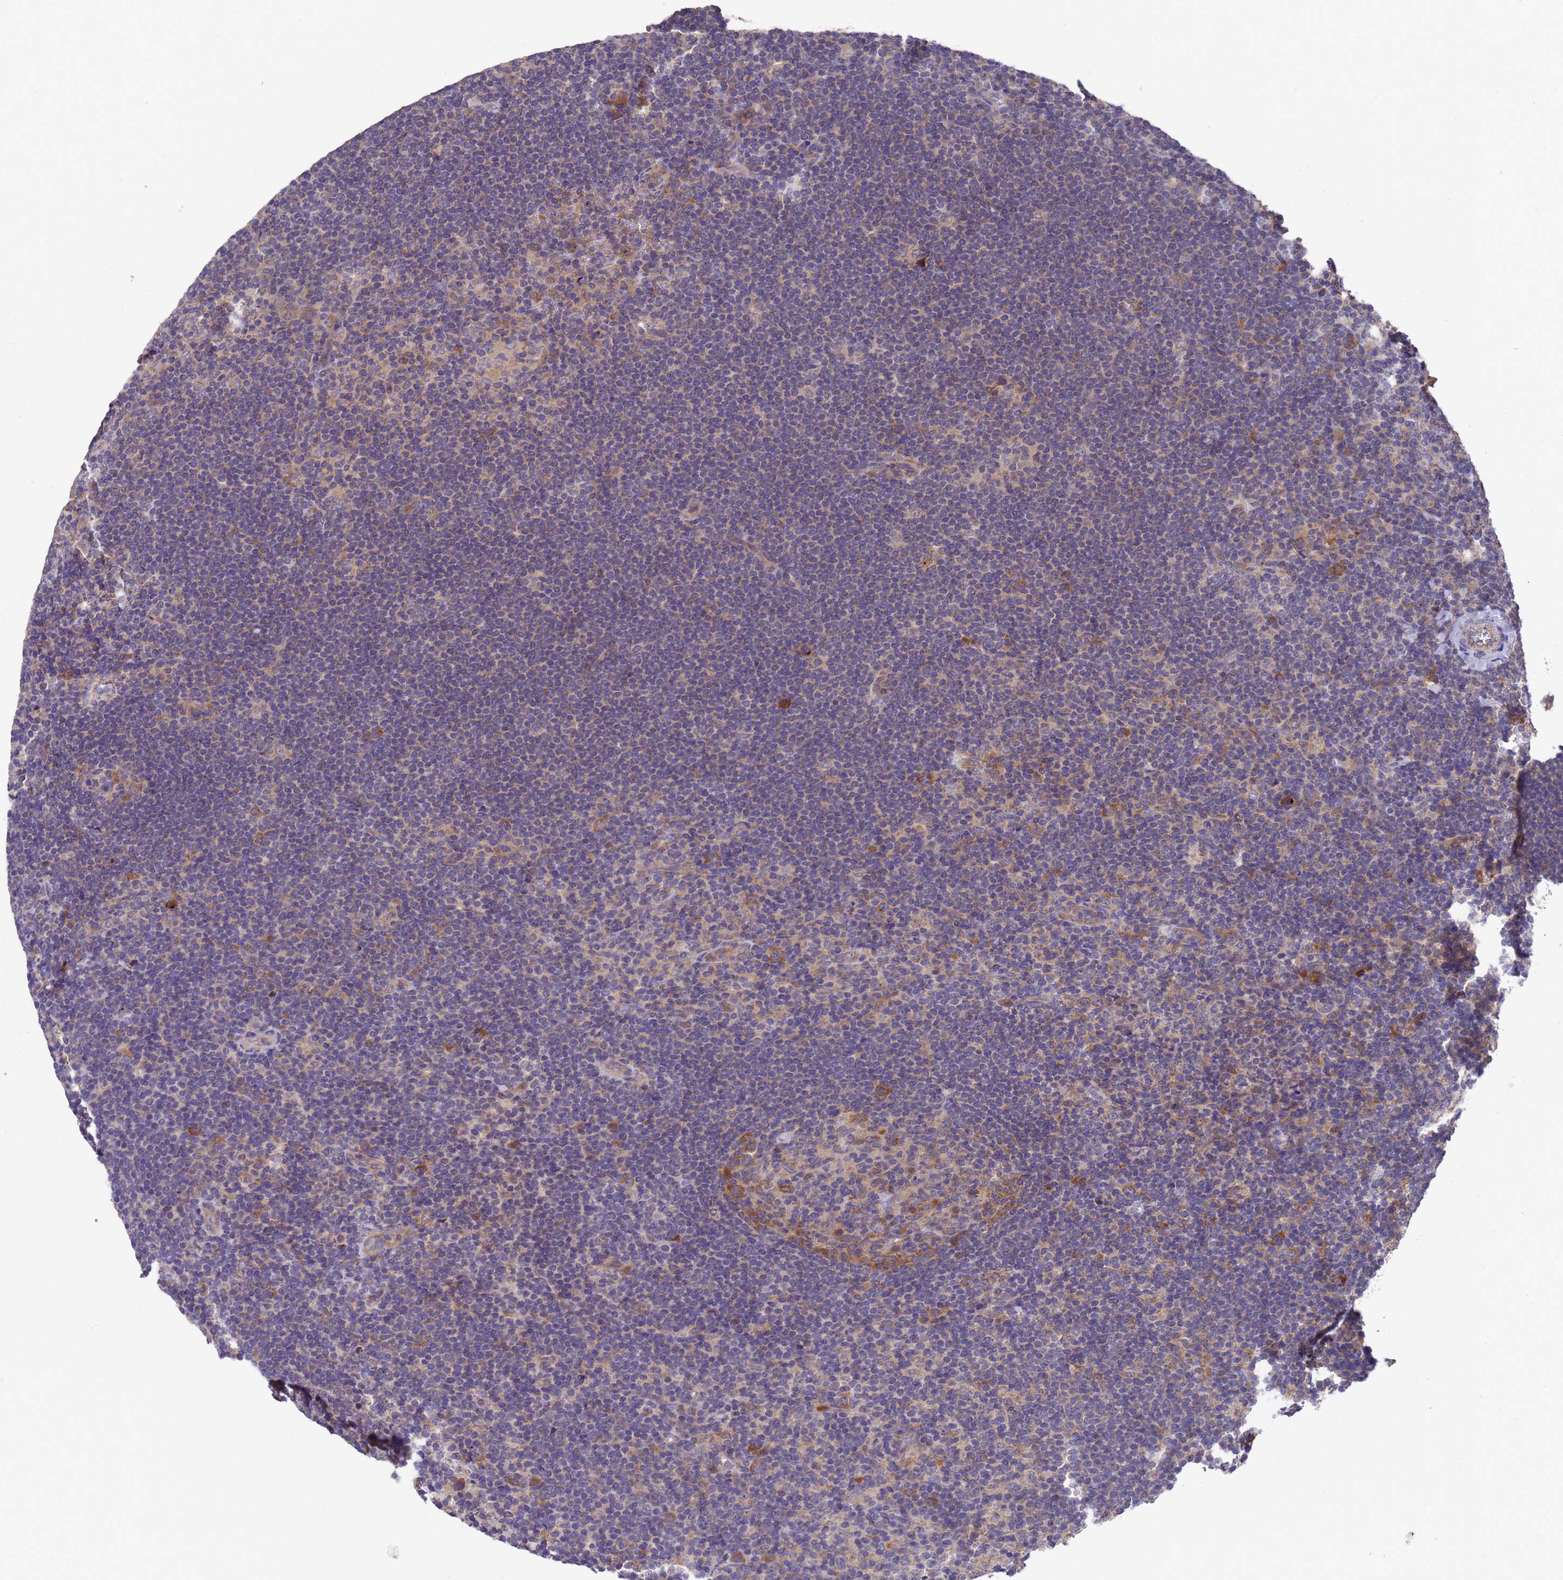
{"staining": {"intensity": "moderate", "quantity": "25%-75%", "location": "cytoplasmic/membranous"}, "tissue": "lymphoma", "cell_type": "Tumor cells", "image_type": "cancer", "snomed": [{"axis": "morphology", "description": "Hodgkin's disease, NOS"}, {"axis": "topography", "description": "Lymph node"}], "caption": "DAB (3,3'-diaminobenzidine) immunohistochemical staining of human lymphoma displays moderate cytoplasmic/membranous protein expression in about 25%-75% of tumor cells.", "gene": "DCAF12L2", "patient": {"sex": "female", "age": 57}}